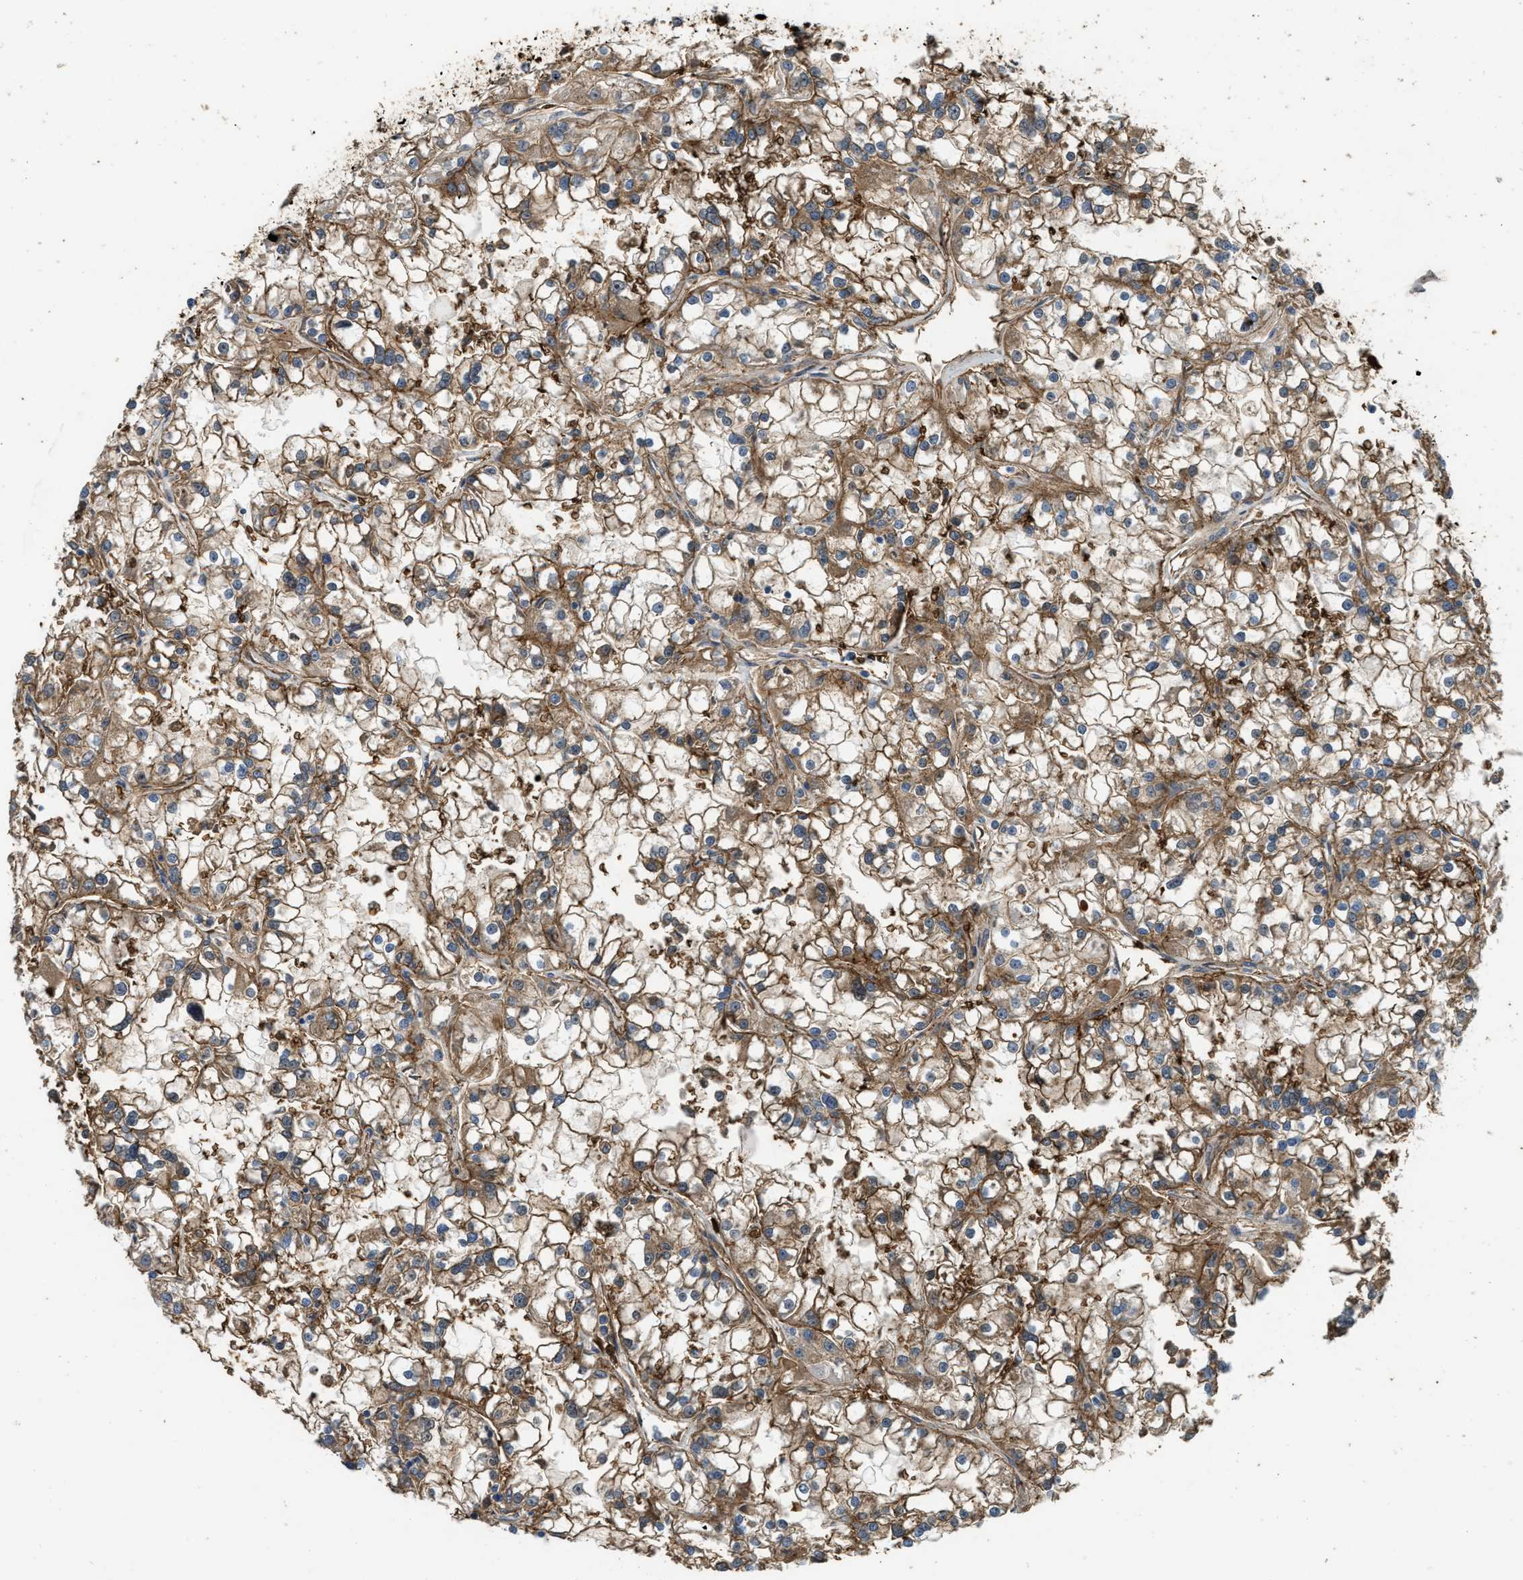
{"staining": {"intensity": "moderate", "quantity": ">75%", "location": "cytoplasmic/membranous"}, "tissue": "renal cancer", "cell_type": "Tumor cells", "image_type": "cancer", "snomed": [{"axis": "morphology", "description": "Adenocarcinoma, NOS"}, {"axis": "topography", "description": "Kidney"}], "caption": "A micrograph showing moderate cytoplasmic/membranous staining in about >75% of tumor cells in renal cancer (adenocarcinoma), as visualized by brown immunohistochemical staining.", "gene": "ERC1", "patient": {"sex": "female", "age": 52}}